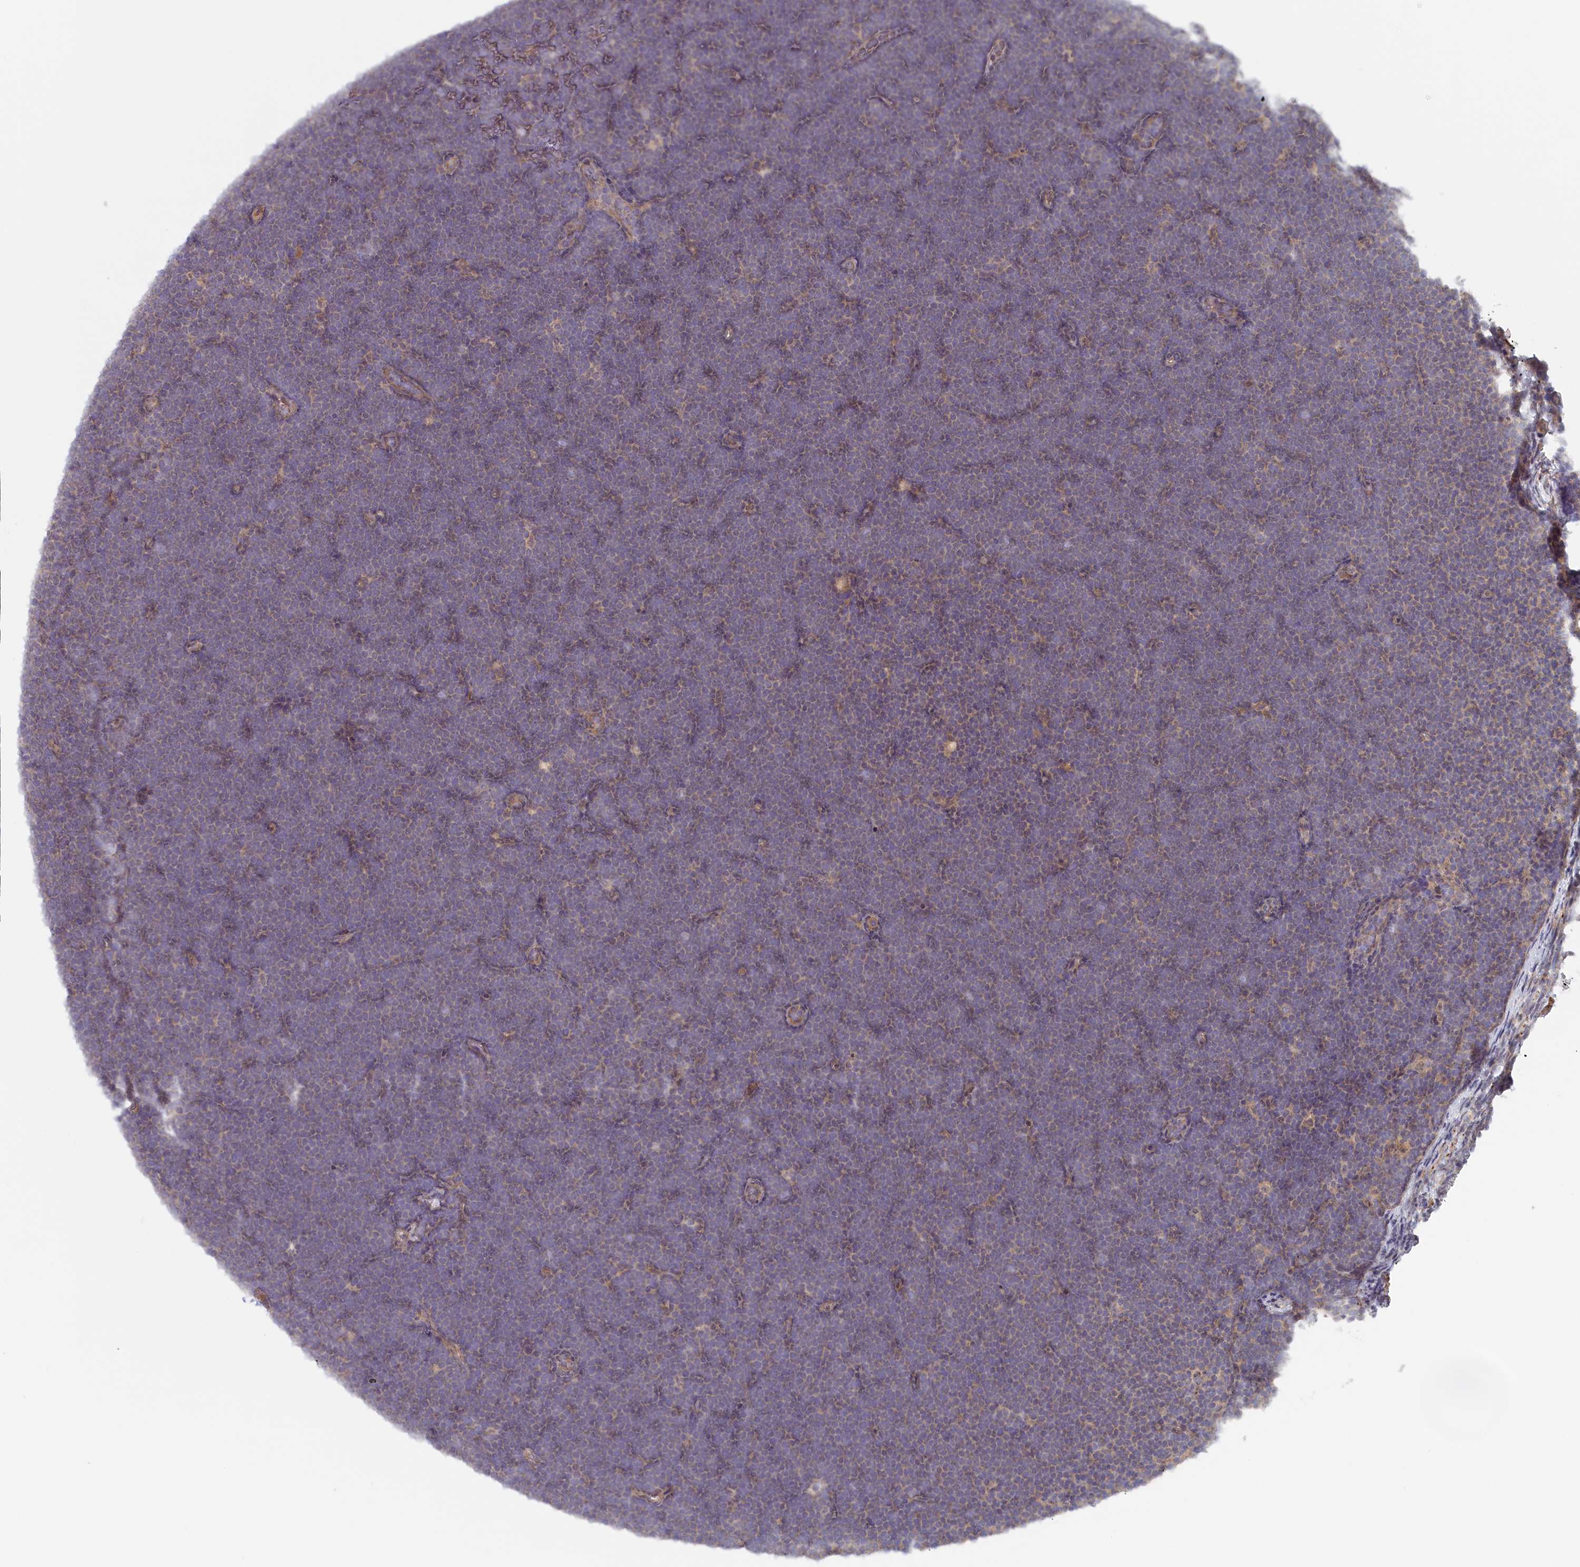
{"staining": {"intensity": "weak", "quantity": "<25%", "location": "cytoplasmic/membranous"}, "tissue": "lymphoma", "cell_type": "Tumor cells", "image_type": "cancer", "snomed": [{"axis": "morphology", "description": "Malignant lymphoma, non-Hodgkin's type, High grade"}, {"axis": "topography", "description": "Lymph node"}], "caption": "Lymphoma was stained to show a protein in brown. There is no significant staining in tumor cells.", "gene": "INTS4", "patient": {"sex": "male", "age": 13}}